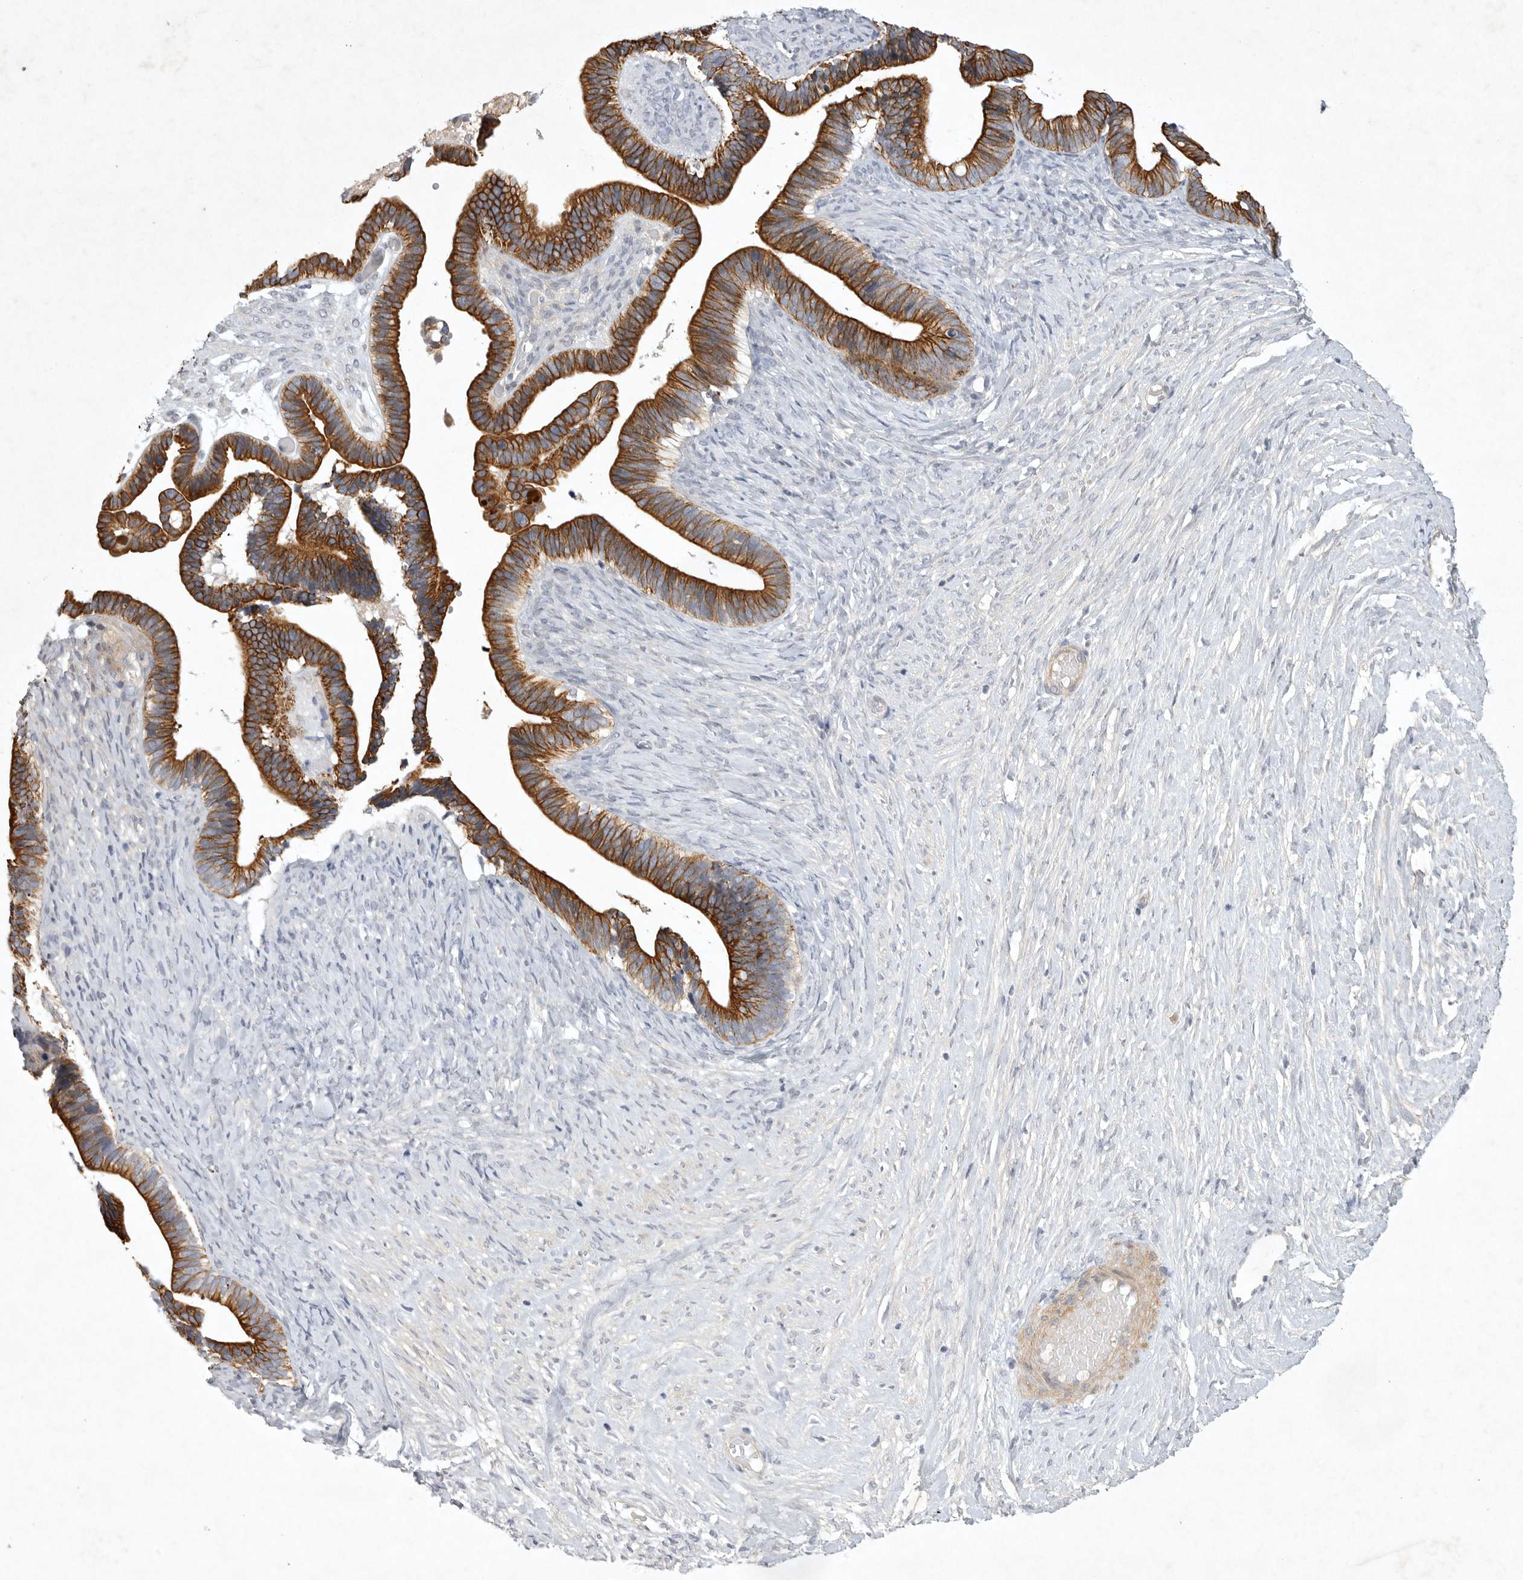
{"staining": {"intensity": "strong", "quantity": ">75%", "location": "cytoplasmic/membranous"}, "tissue": "ovarian cancer", "cell_type": "Tumor cells", "image_type": "cancer", "snomed": [{"axis": "morphology", "description": "Cystadenocarcinoma, serous, NOS"}, {"axis": "topography", "description": "Ovary"}], "caption": "Strong cytoplasmic/membranous positivity for a protein is appreciated in about >75% of tumor cells of ovarian serous cystadenocarcinoma using immunohistochemistry (IHC).", "gene": "BZW2", "patient": {"sex": "female", "age": 56}}